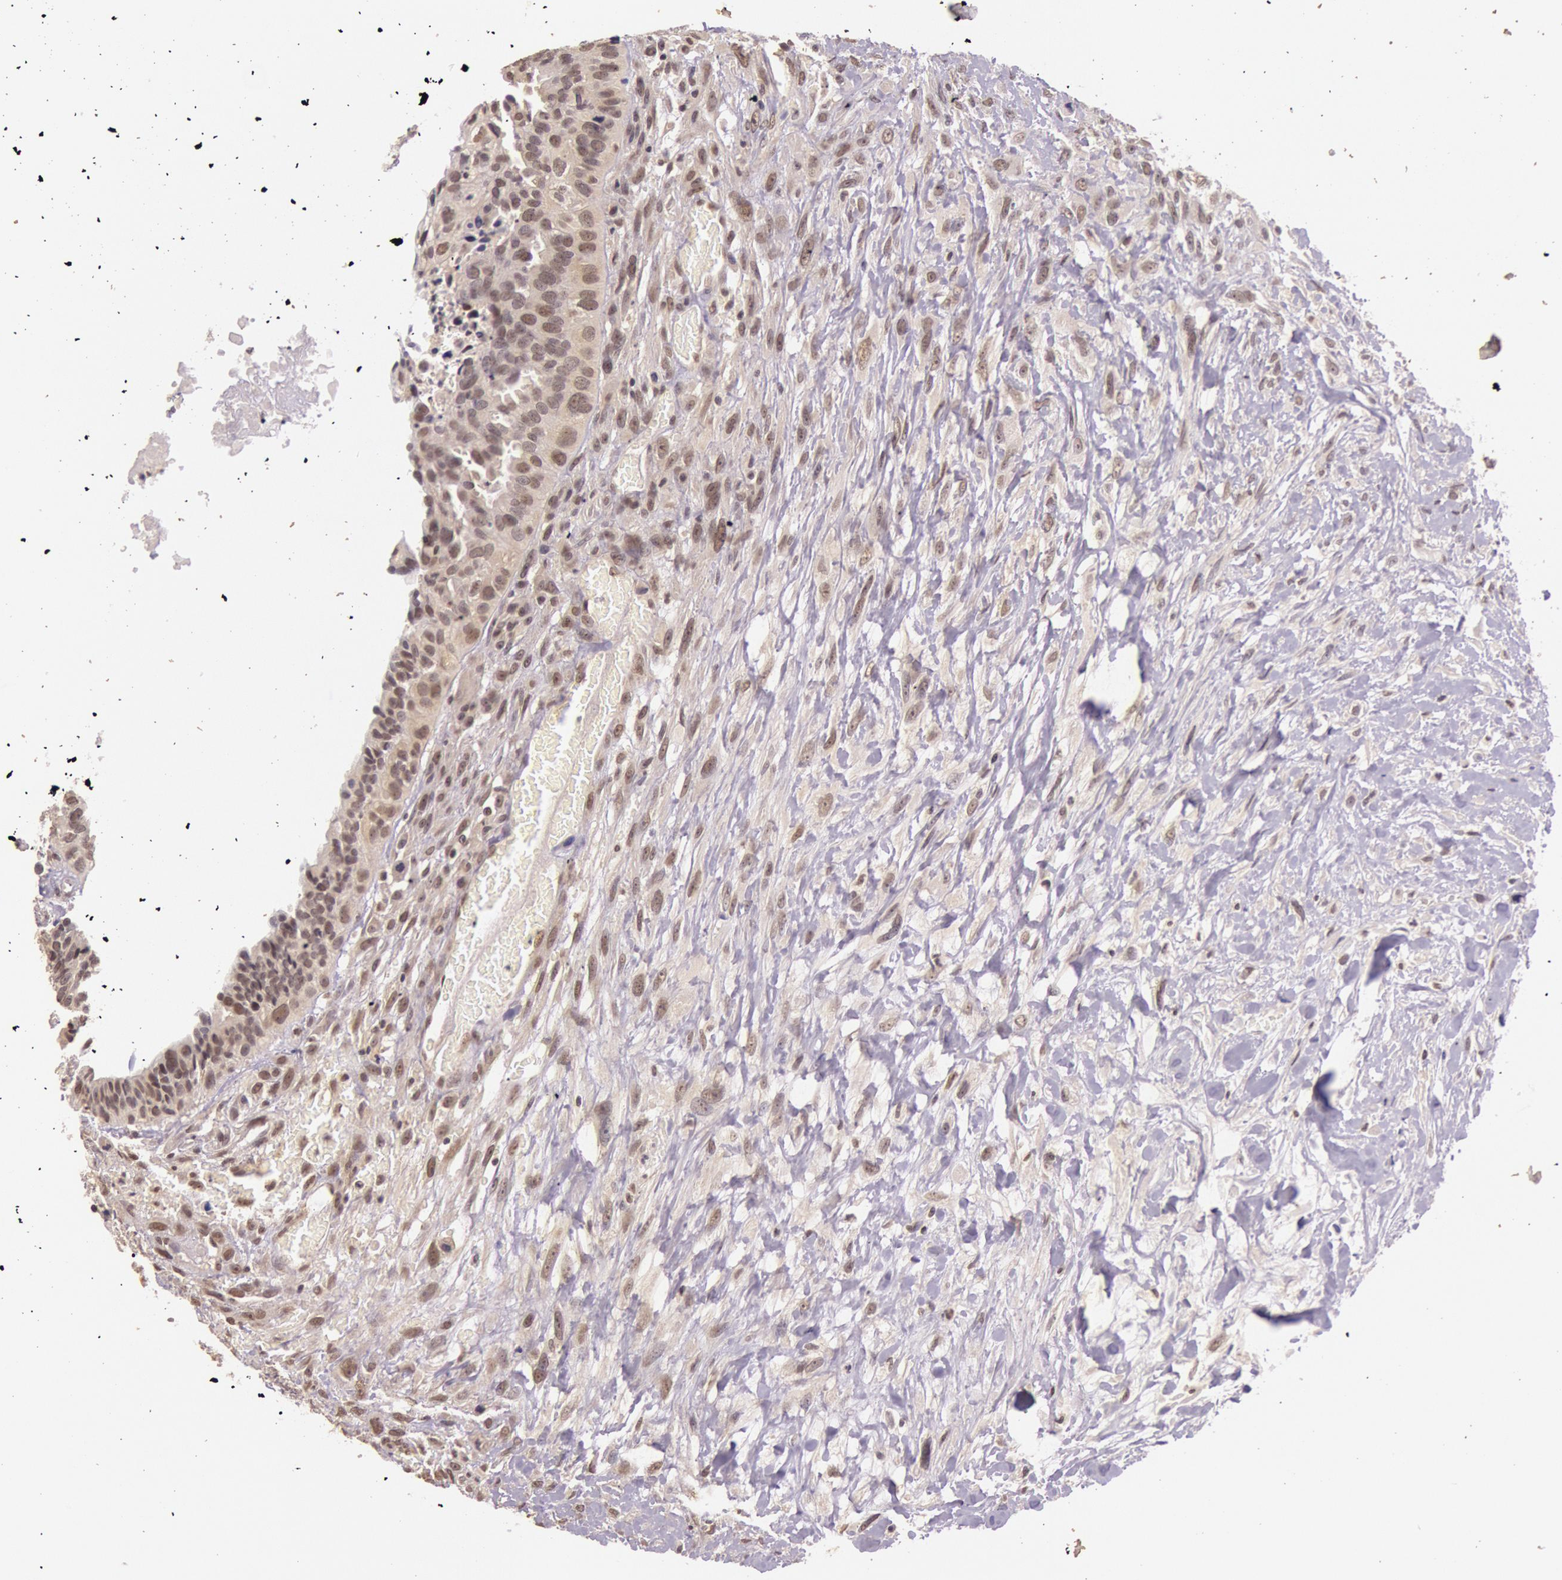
{"staining": {"intensity": "weak", "quantity": "<25%", "location": "cytoplasmic/membranous"}, "tissue": "breast cancer", "cell_type": "Tumor cells", "image_type": "cancer", "snomed": [{"axis": "morphology", "description": "Neoplasm, malignant, NOS"}, {"axis": "topography", "description": "Breast"}], "caption": "The IHC photomicrograph has no significant expression in tumor cells of breast cancer tissue. (Immunohistochemistry, brightfield microscopy, high magnification).", "gene": "RTL10", "patient": {"sex": "female", "age": 50}}